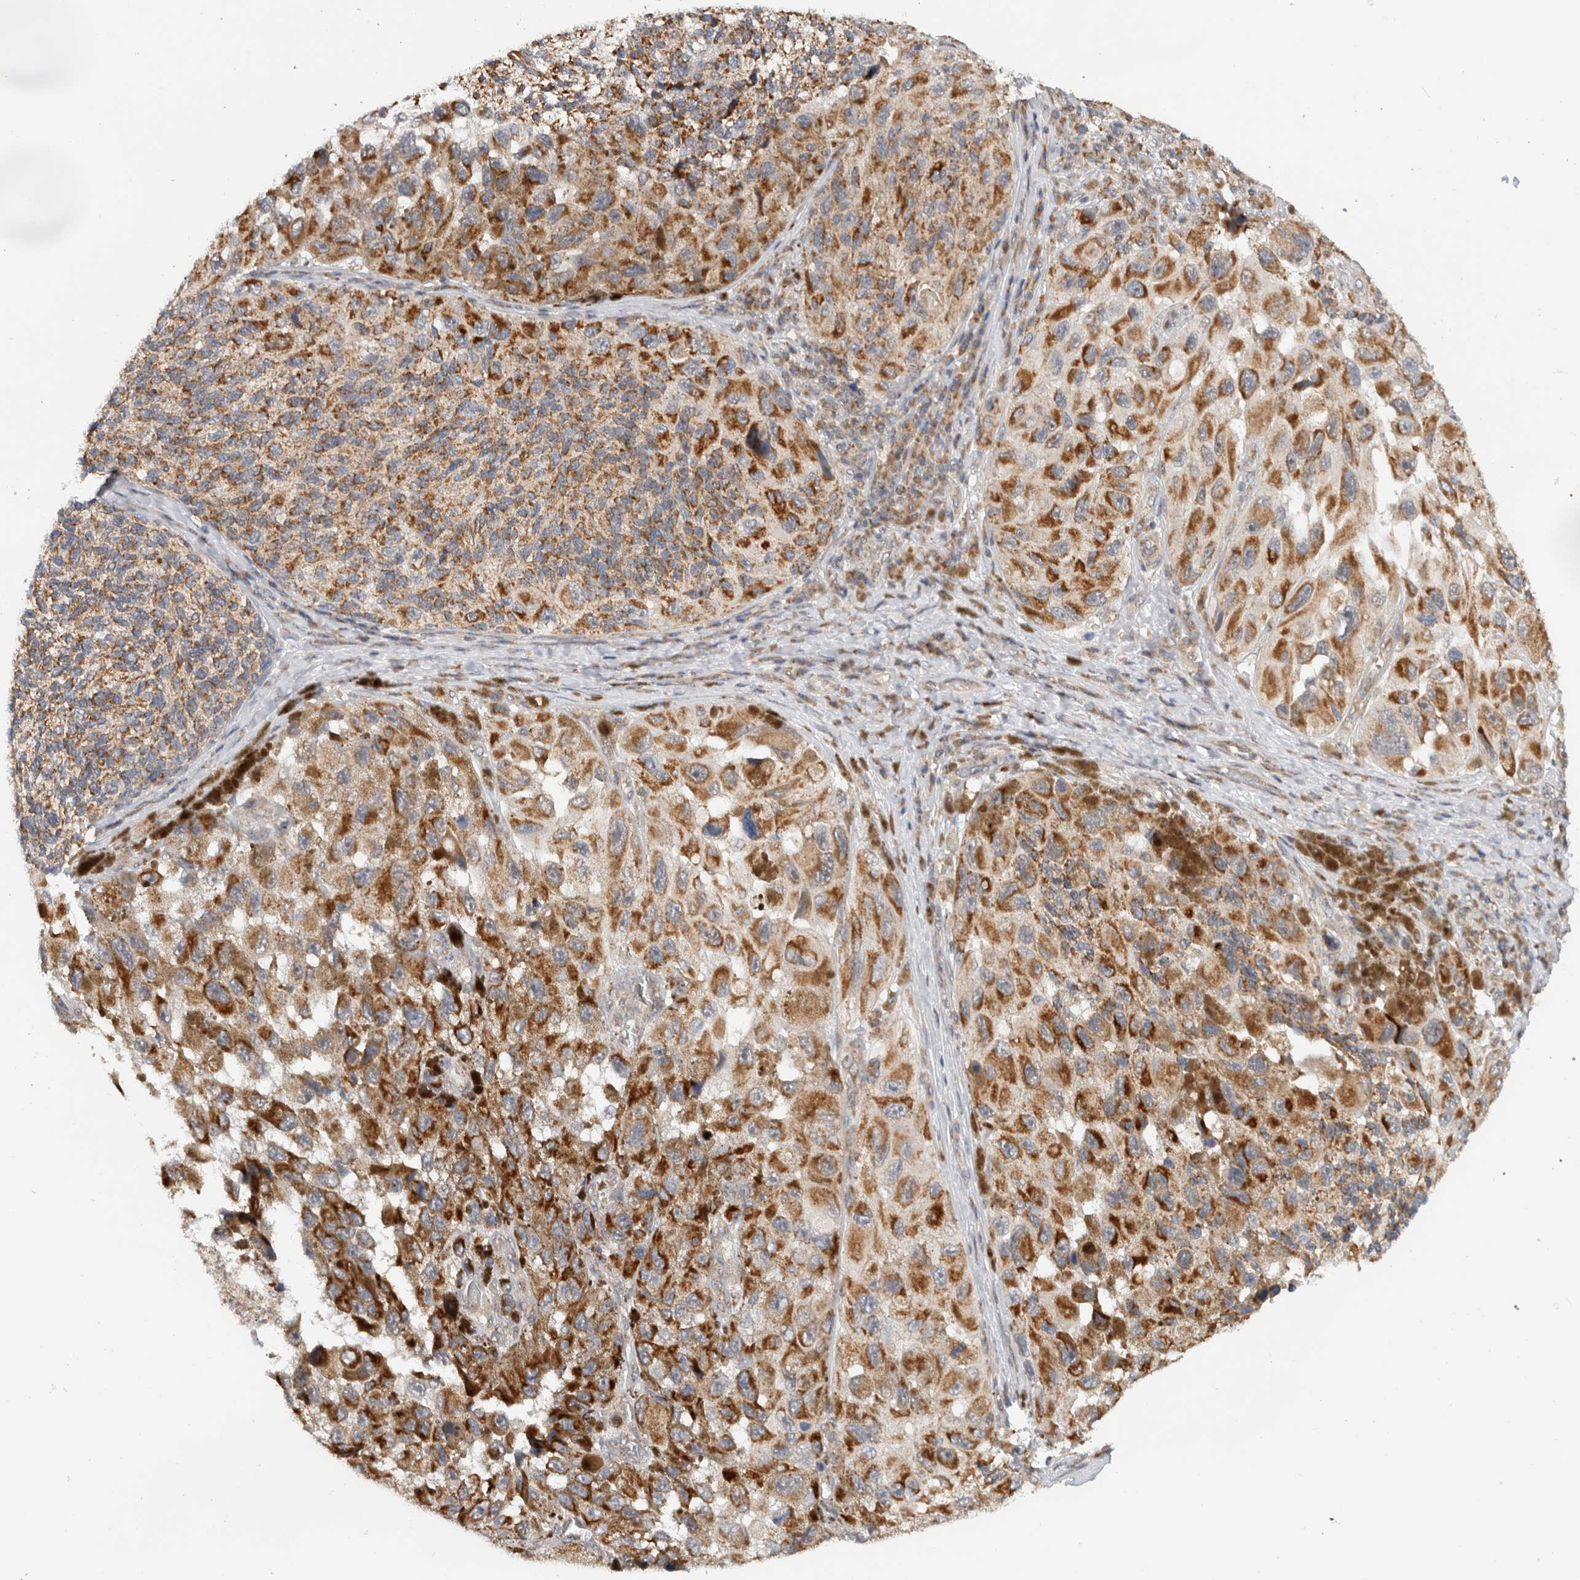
{"staining": {"intensity": "strong", "quantity": ">75%", "location": "cytoplasmic/membranous"}, "tissue": "melanoma", "cell_type": "Tumor cells", "image_type": "cancer", "snomed": [{"axis": "morphology", "description": "Malignant melanoma, NOS"}, {"axis": "topography", "description": "Skin"}], "caption": "This is an image of immunohistochemistry staining of melanoma, which shows strong staining in the cytoplasmic/membranous of tumor cells.", "gene": "CMC2", "patient": {"sex": "female", "age": 73}}